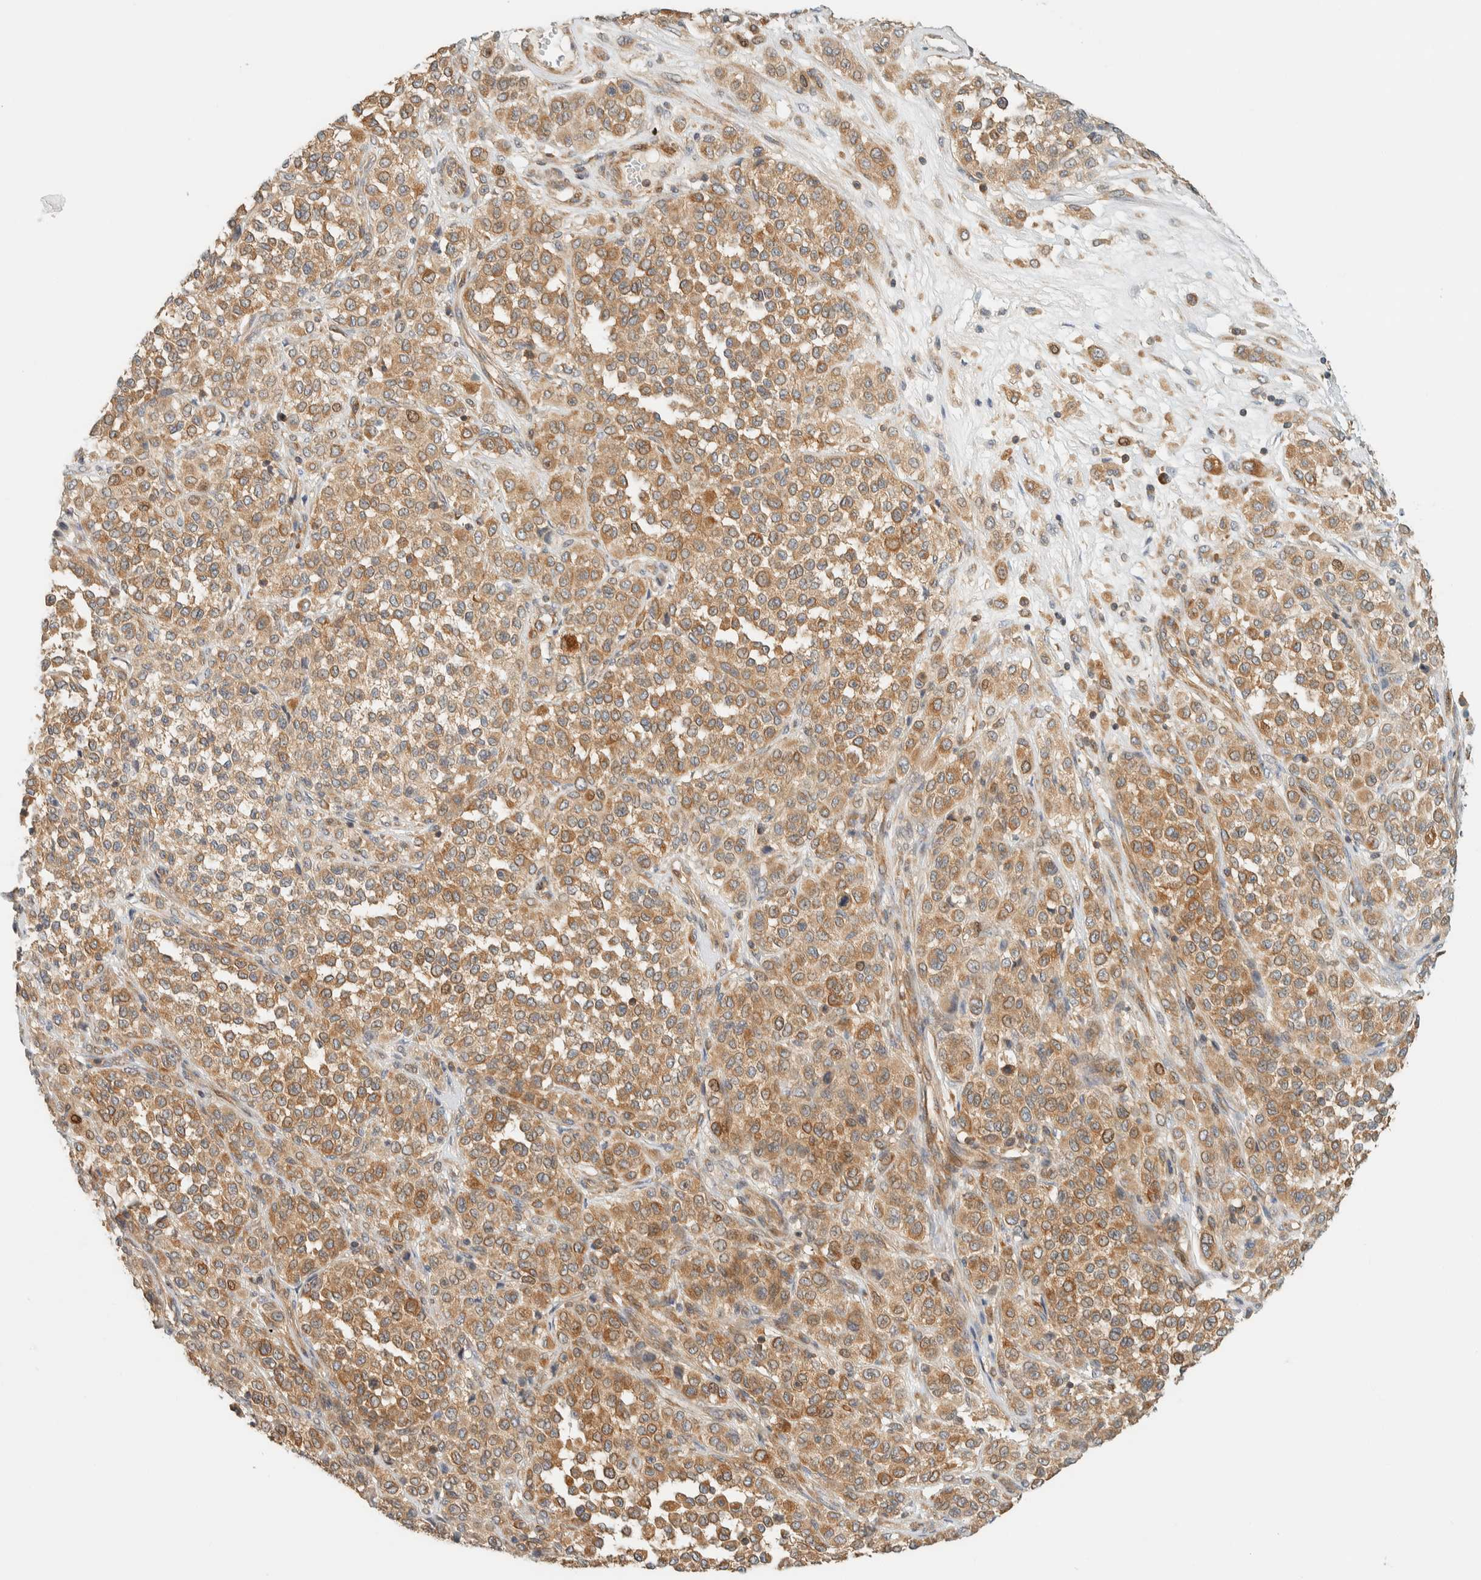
{"staining": {"intensity": "moderate", "quantity": ">75%", "location": "cytoplasmic/membranous"}, "tissue": "melanoma", "cell_type": "Tumor cells", "image_type": "cancer", "snomed": [{"axis": "morphology", "description": "Malignant melanoma, Metastatic site"}, {"axis": "topography", "description": "Pancreas"}], "caption": "Human malignant melanoma (metastatic site) stained with a protein marker displays moderate staining in tumor cells.", "gene": "ARFGEF1", "patient": {"sex": "female", "age": 30}}